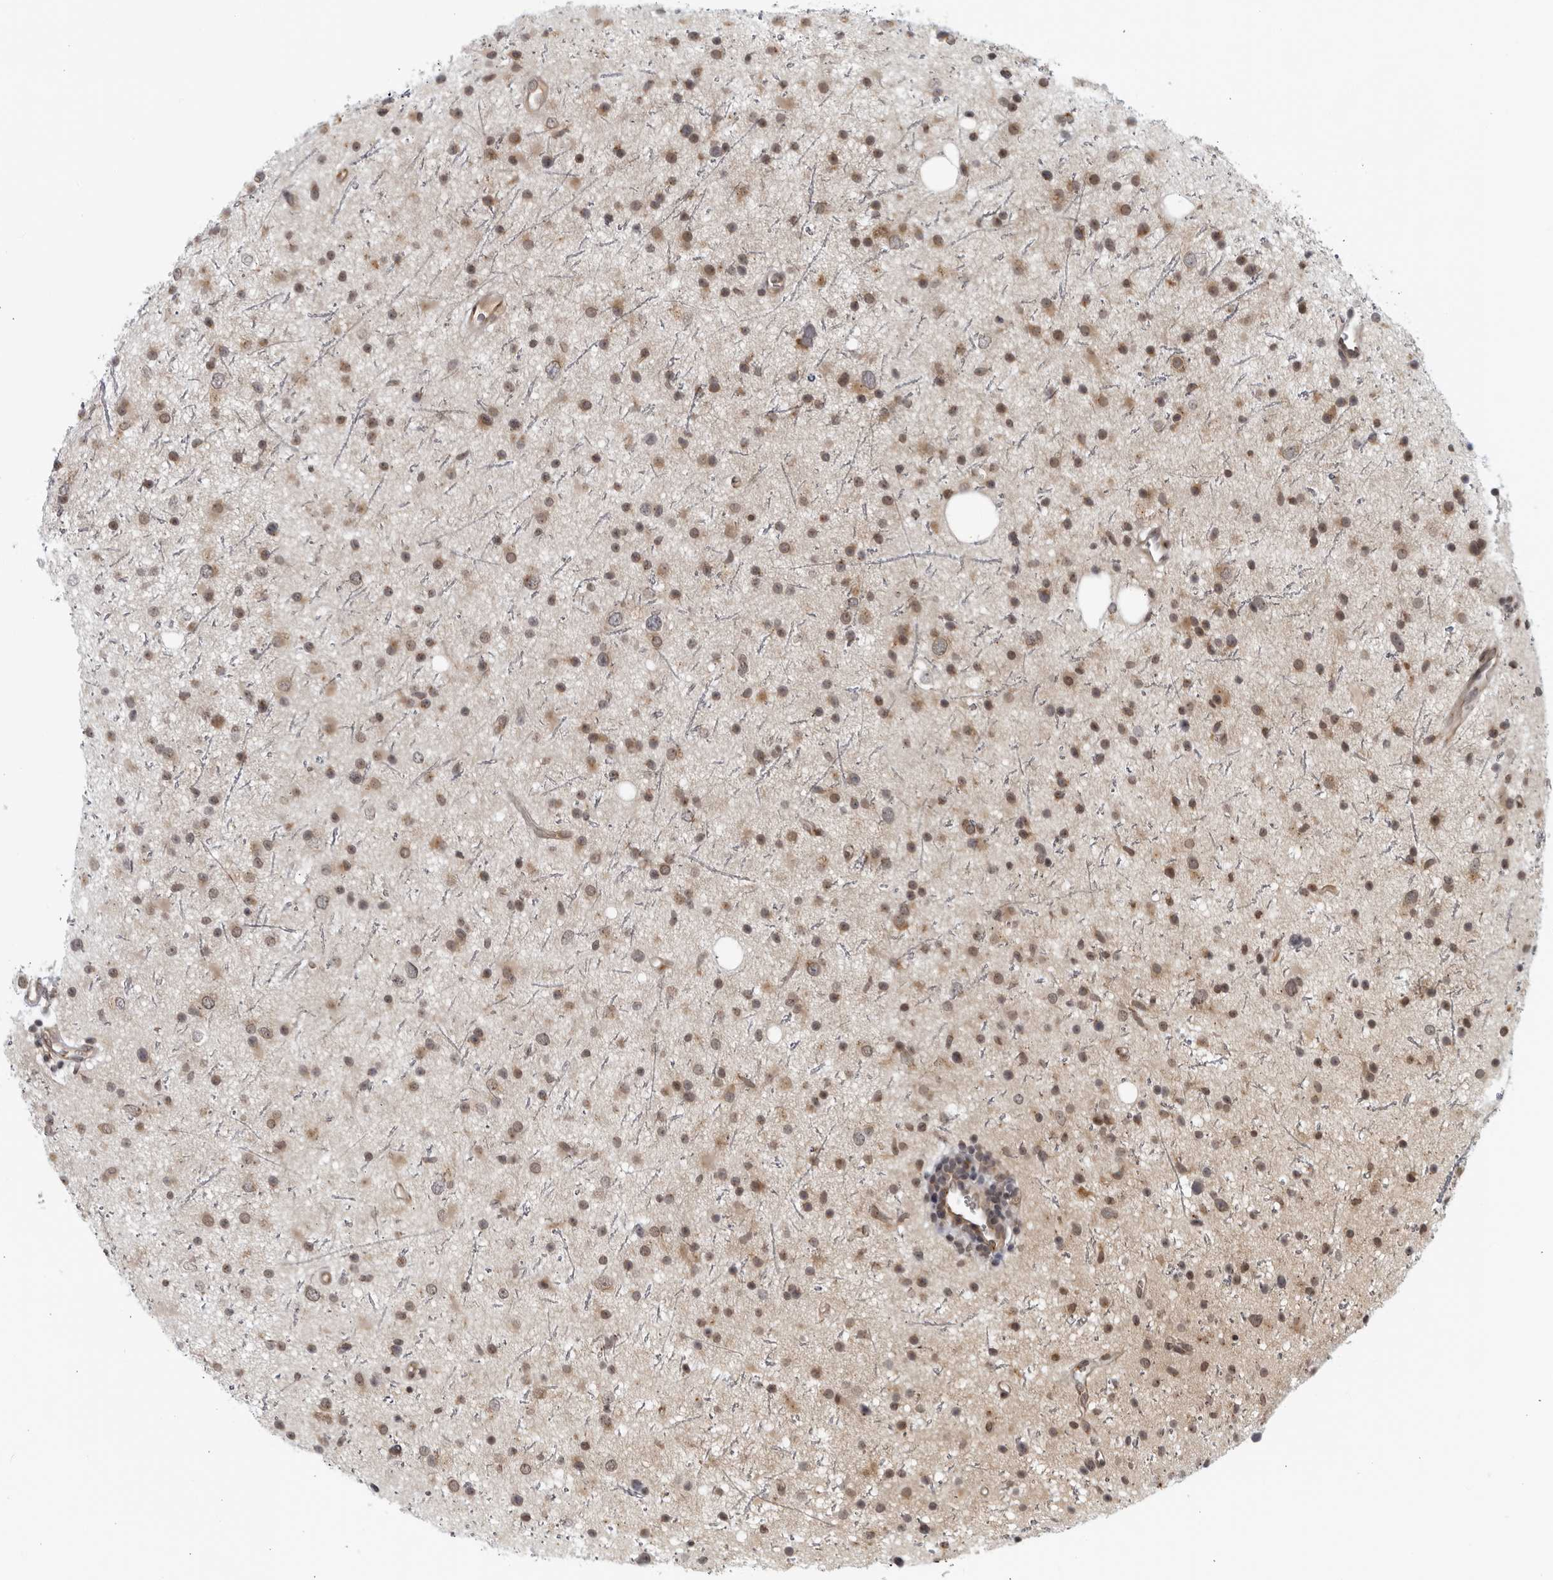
{"staining": {"intensity": "moderate", "quantity": ">75%", "location": "cytoplasmic/membranous,nuclear"}, "tissue": "glioma", "cell_type": "Tumor cells", "image_type": "cancer", "snomed": [{"axis": "morphology", "description": "Glioma, malignant, Low grade"}, {"axis": "topography", "description": "Cerebral cortex"}], "caption": "Protein staining shows moderate cytoplasmic/membranous and nuclear staining in about >75% of tumor cells in glioma.", "gene": "RC3H1", "patient": {"sex": "female", "age": 39}}